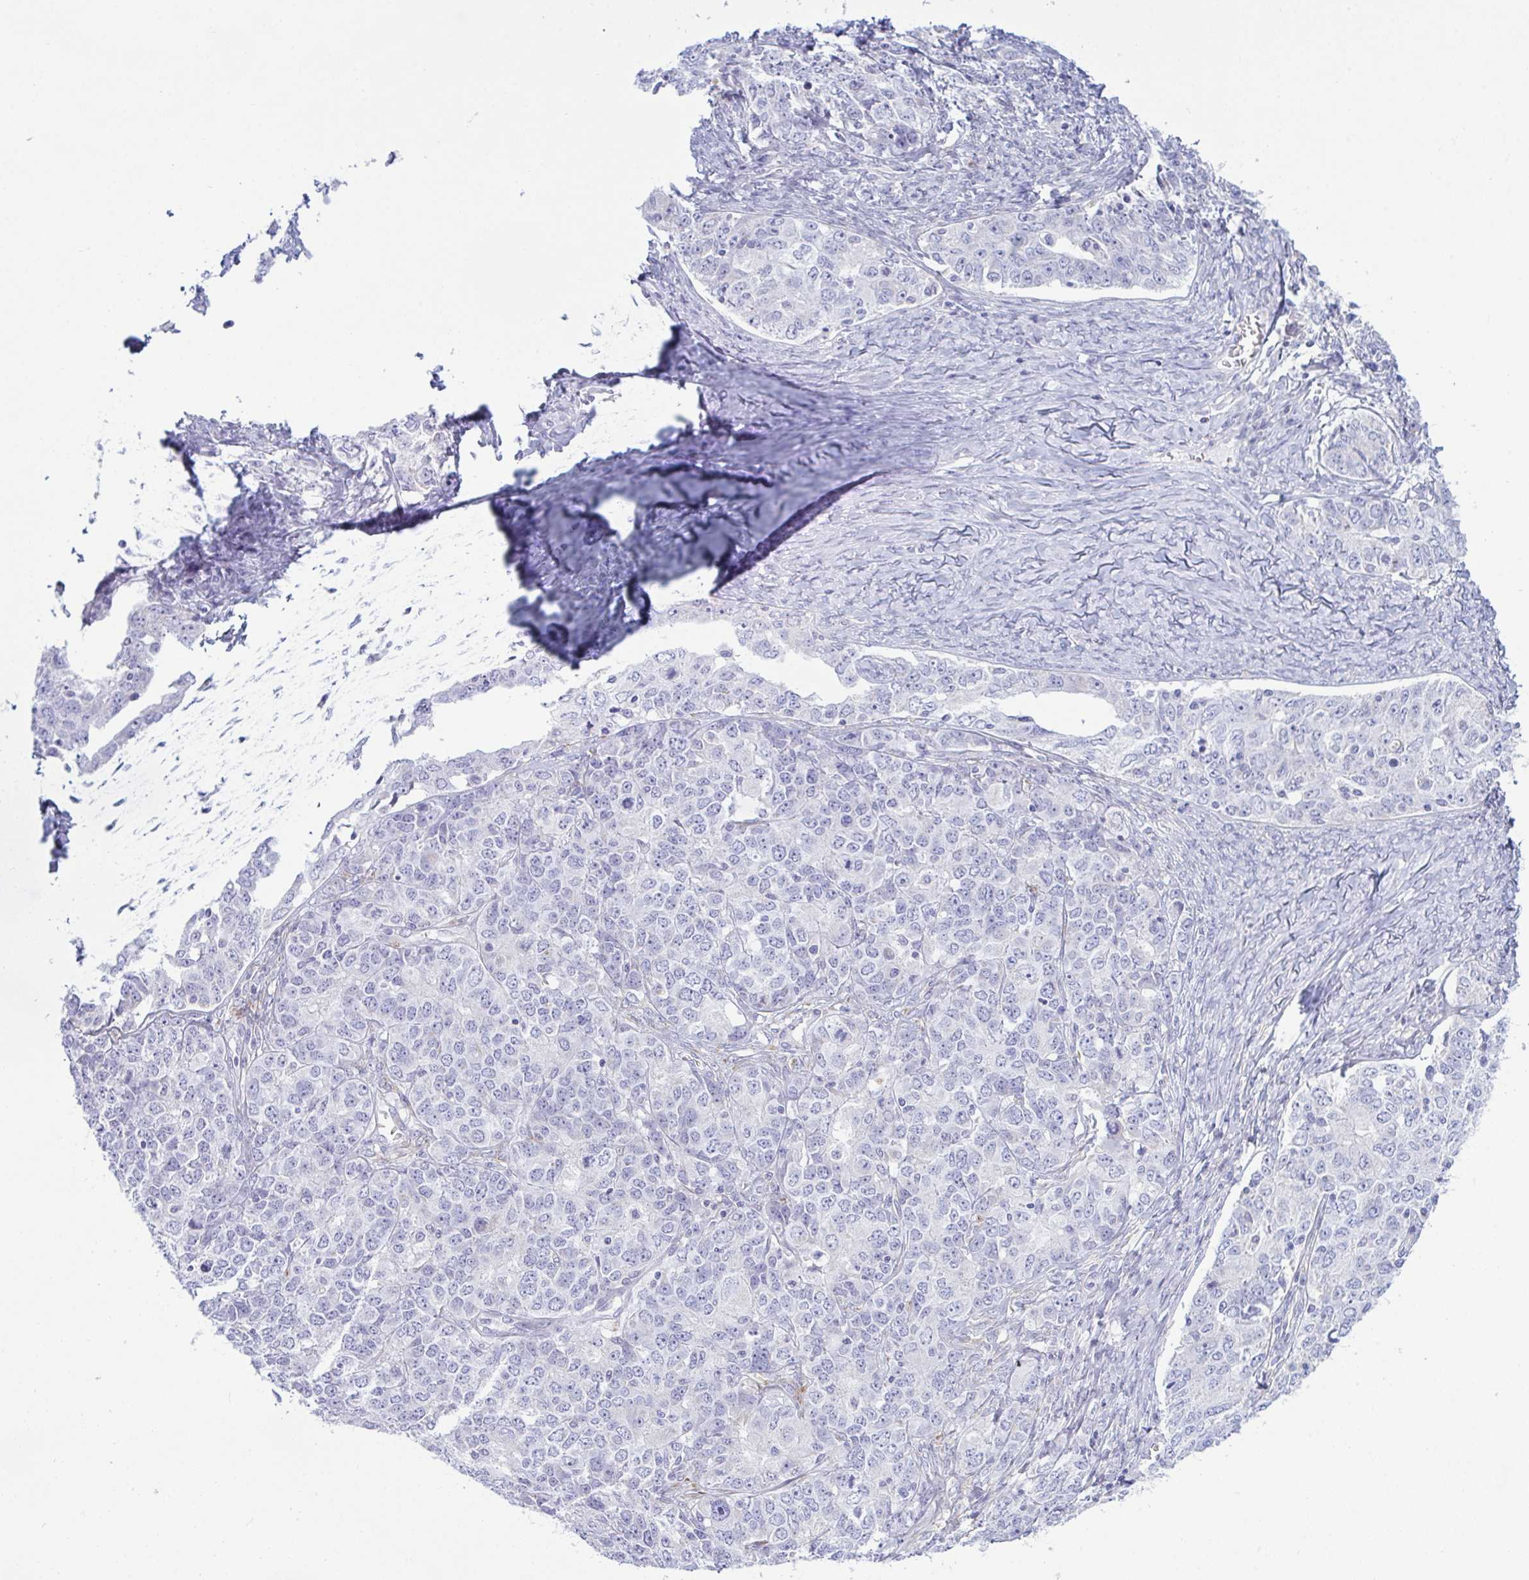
{"staining": {"intensity": "negative", "quantity": "none", "location": "none"}, "tissue": "ovarian cancer", "cell_type": "Tumor cells", "image_type": "cancer", "snomed": [{"axis": "morphology", "description": "Carcinoma, endometroid"}, {"axis": "topography", "description": "Ovary"}], "caption": "Tumor cells show no significant protein positivity in ovarian cancer (endometroid carcinoma).", "gene": "BBS1", "patient": {"sex": "female", "age": 62}}